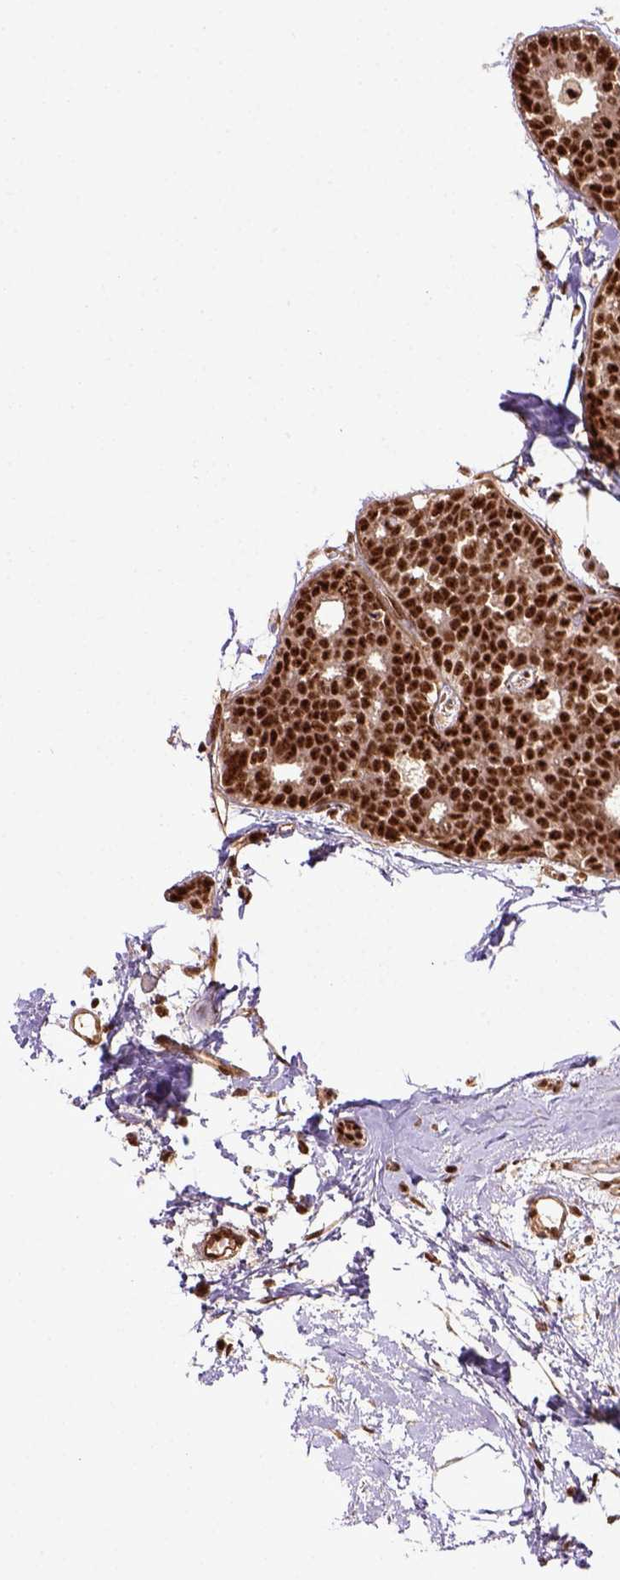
{"staining": {"intensity": "strong", "quantity": ">75%", "location": "nuclear"}, "tissue": "breast cancer", "cell_type": "Tumor cells", "image_type": "cancer", "snomed": [{"axis": "morphology", "description": "Duct carcinoma"}, {"axis": "topography", "description": "Breast"}], "caption": "Human infiltrating ductal carcinoma (breast) stained for a protein (brown) reveals strong nuclear positive positivity in approximately >75% of tumor cells.", "gene": "PPIG", "patient": {"sex": "female", "age": 40}}